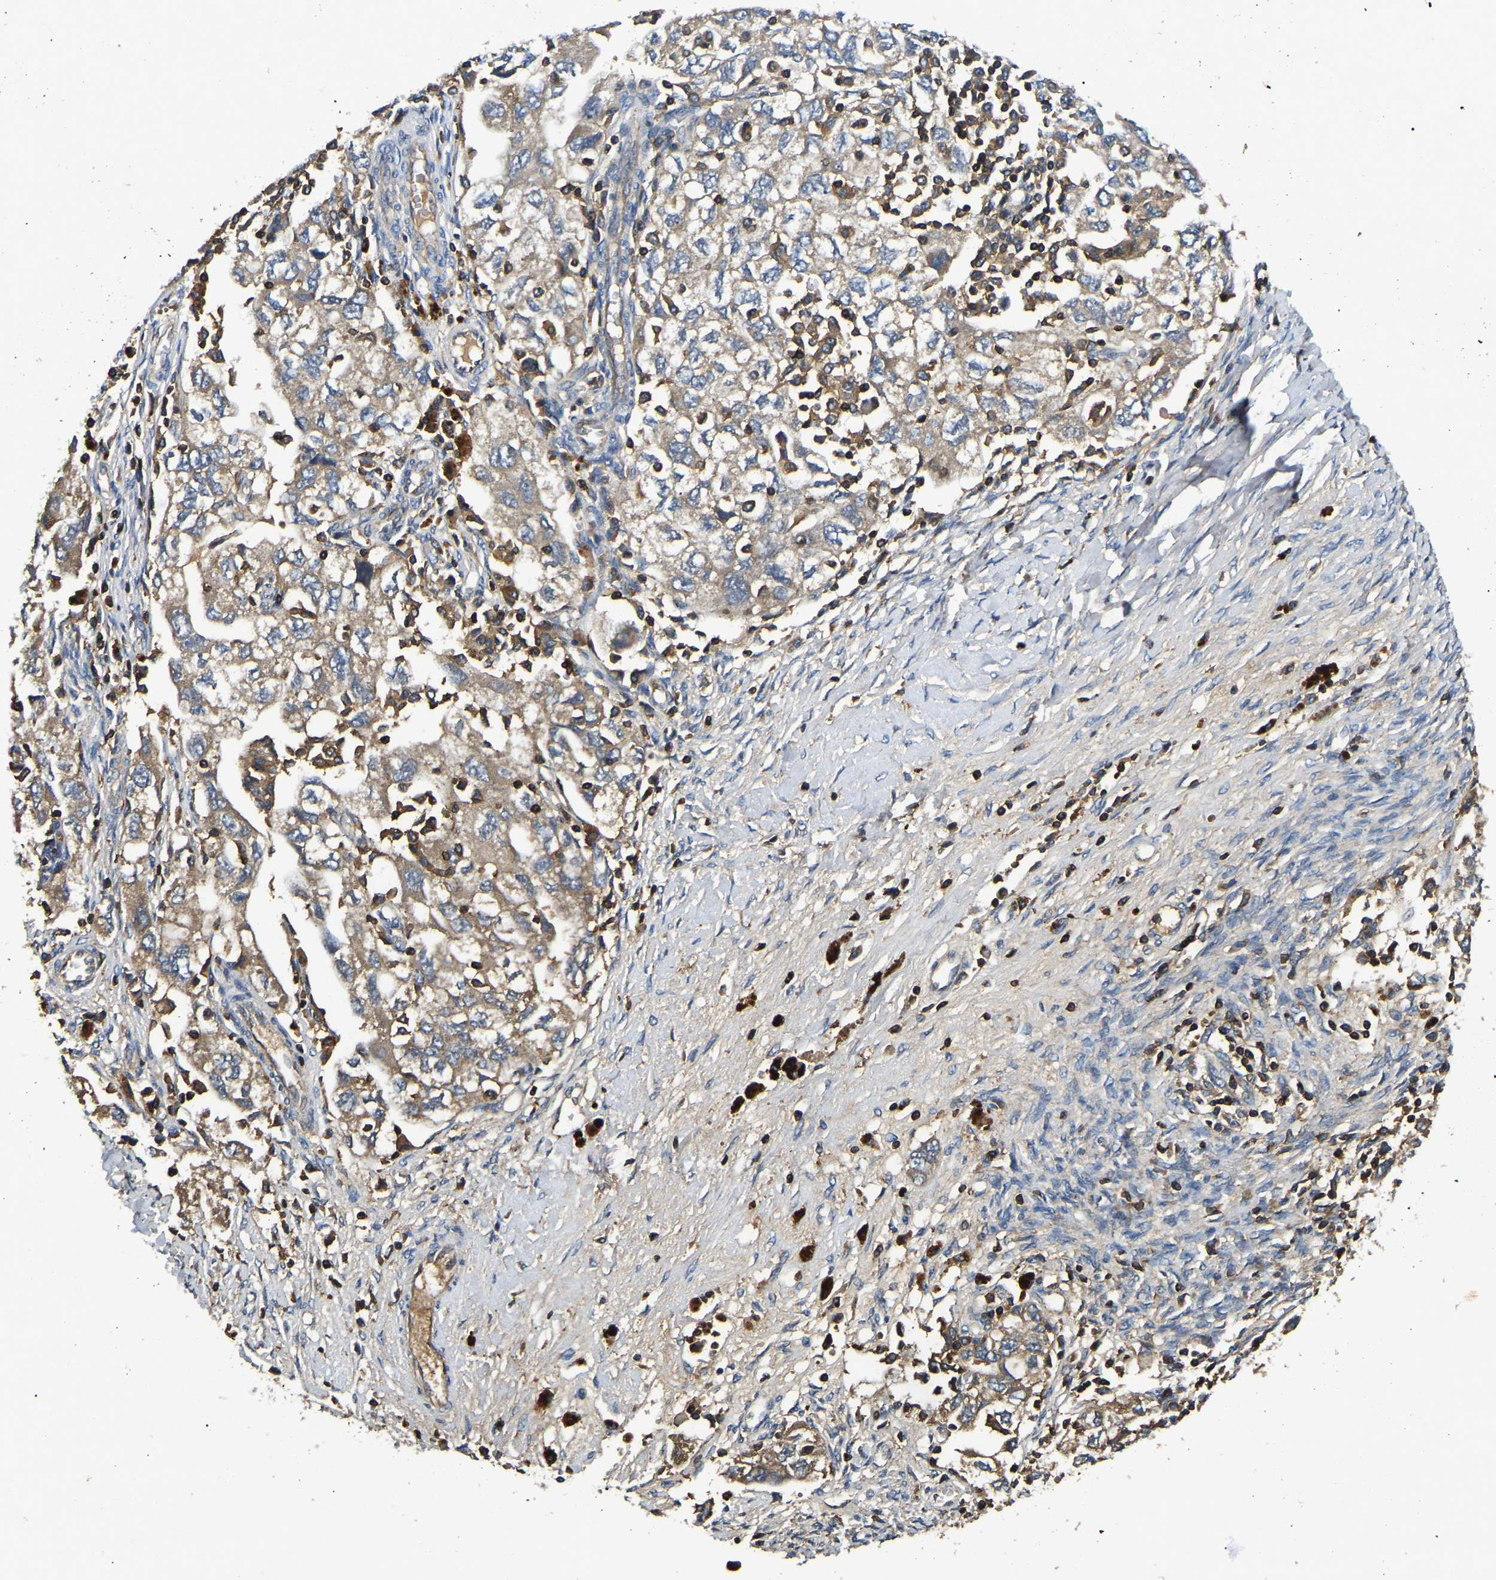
{"staining": {"intensity": "weak", "quantity": "25%-75%", "location": "cytoplasmic/membranous"}, "tissue": "ovarian cancer", "cell_type": "Tumor cells", "image_type": "cancer", "snomed": [{"axis": "morphology", "description": "Carcinoma, NOS"}, {"axis": "morphology", "description": "Cystadenocarcinoma, serous, NOS"}, {"axis": "topography", "description": "Ovary"}], "caption": "Ovarian cancer (carcinoma) tissue exhibits weak cytoplasmic/membranous positivity in approximately 25%-75% of tumor cells, visualized by immunohistochemistry.", "gene": "SMPD2", "patient": {"sex": "female", "age": 69}}